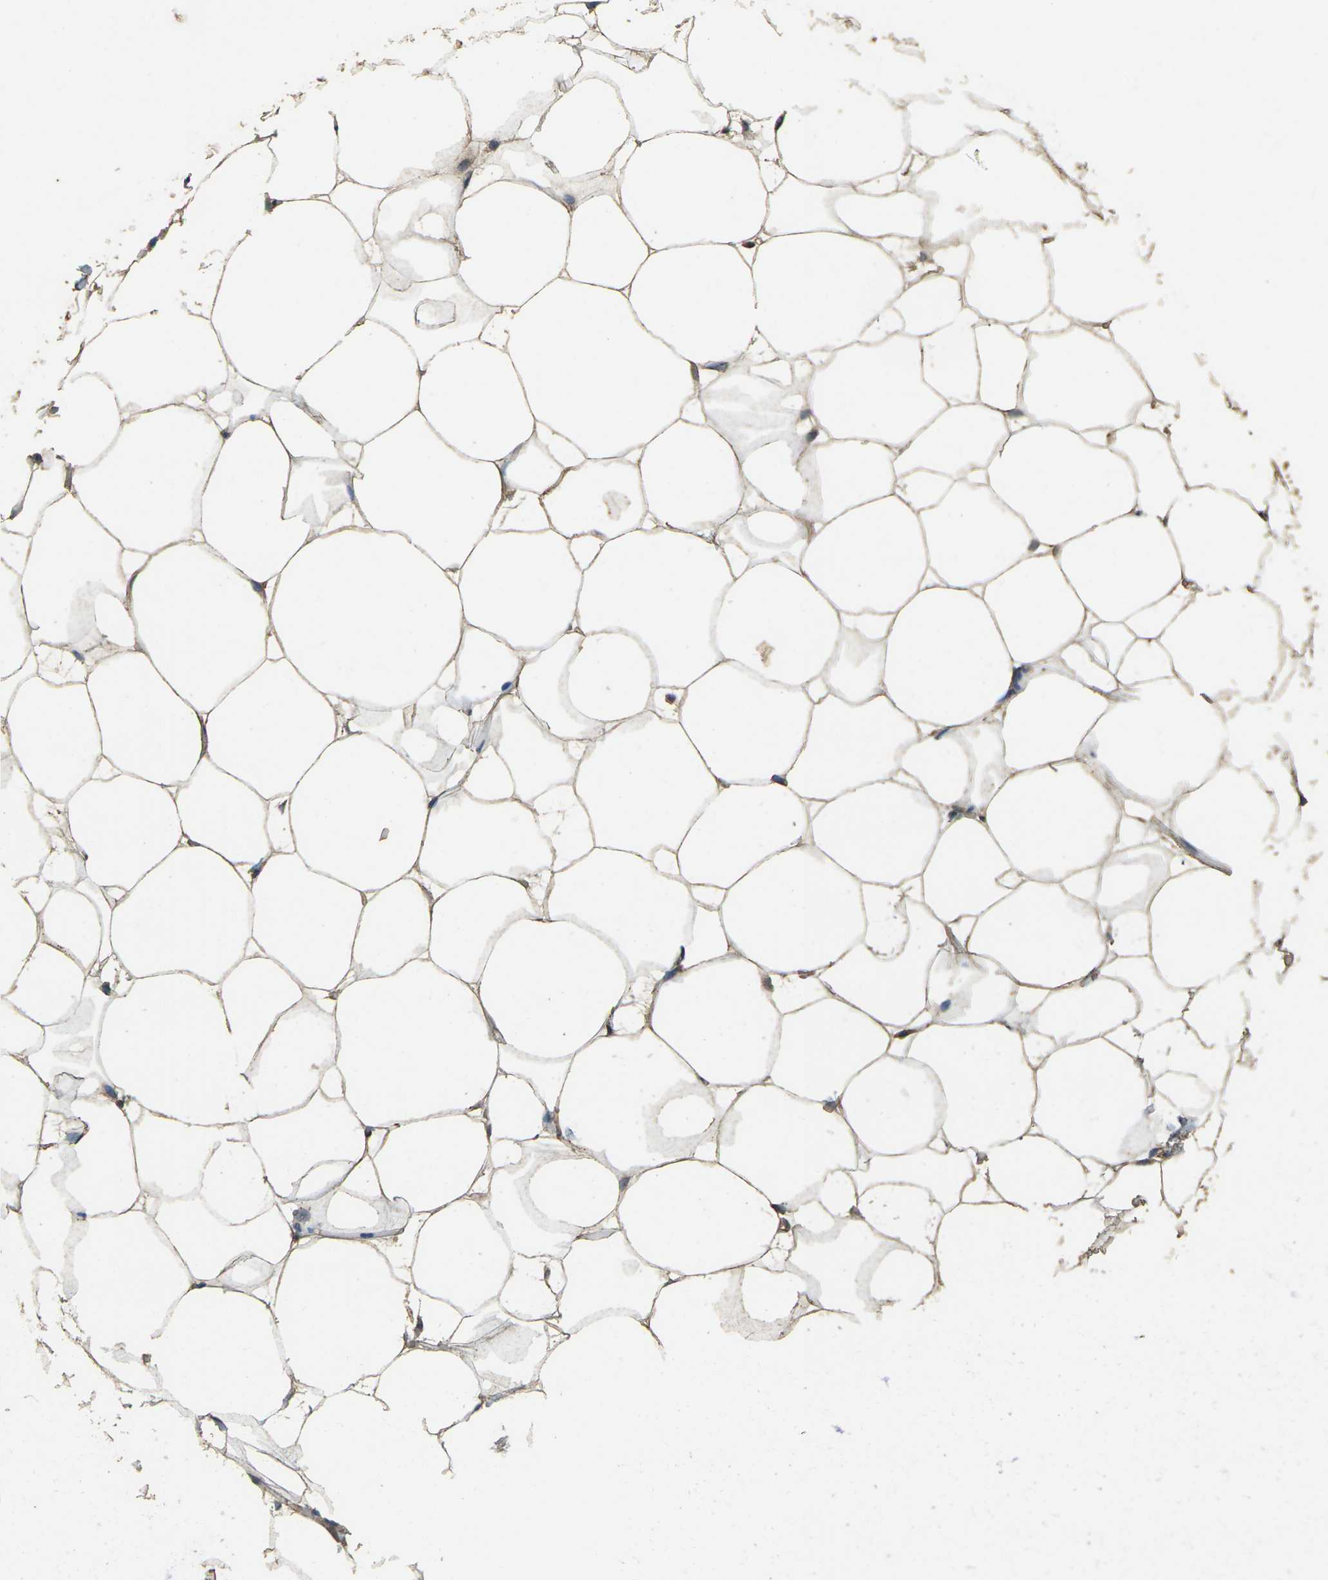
{"staining": {"intensity": "moderate", "quantity": ">75%", "location": "cytoplasmic/membranous"}, "tissue": "adipose tissue", "cell_type": "Adipocytes", "image_type": "normal", "snomed": [{"axis": "morphology", "description": "Normal tissue, NOS"}, {"axis": "topography", "description": "Breast"}, {"axis": "topography", "description": "Adipose tissue"}], "caption": "A brown stain shows moderate cytoplasmic/membranous positivity of a protein in adipocytes of unremarkable adipose tissue. (Stains: DAB (3,3'-diaminobenzidine) in brown, nuclei in blue, Microscopy: brightfield microscopy at high magnification).", "gene": "MAPK11", "patient": {"sex": "female", "age": 25}}